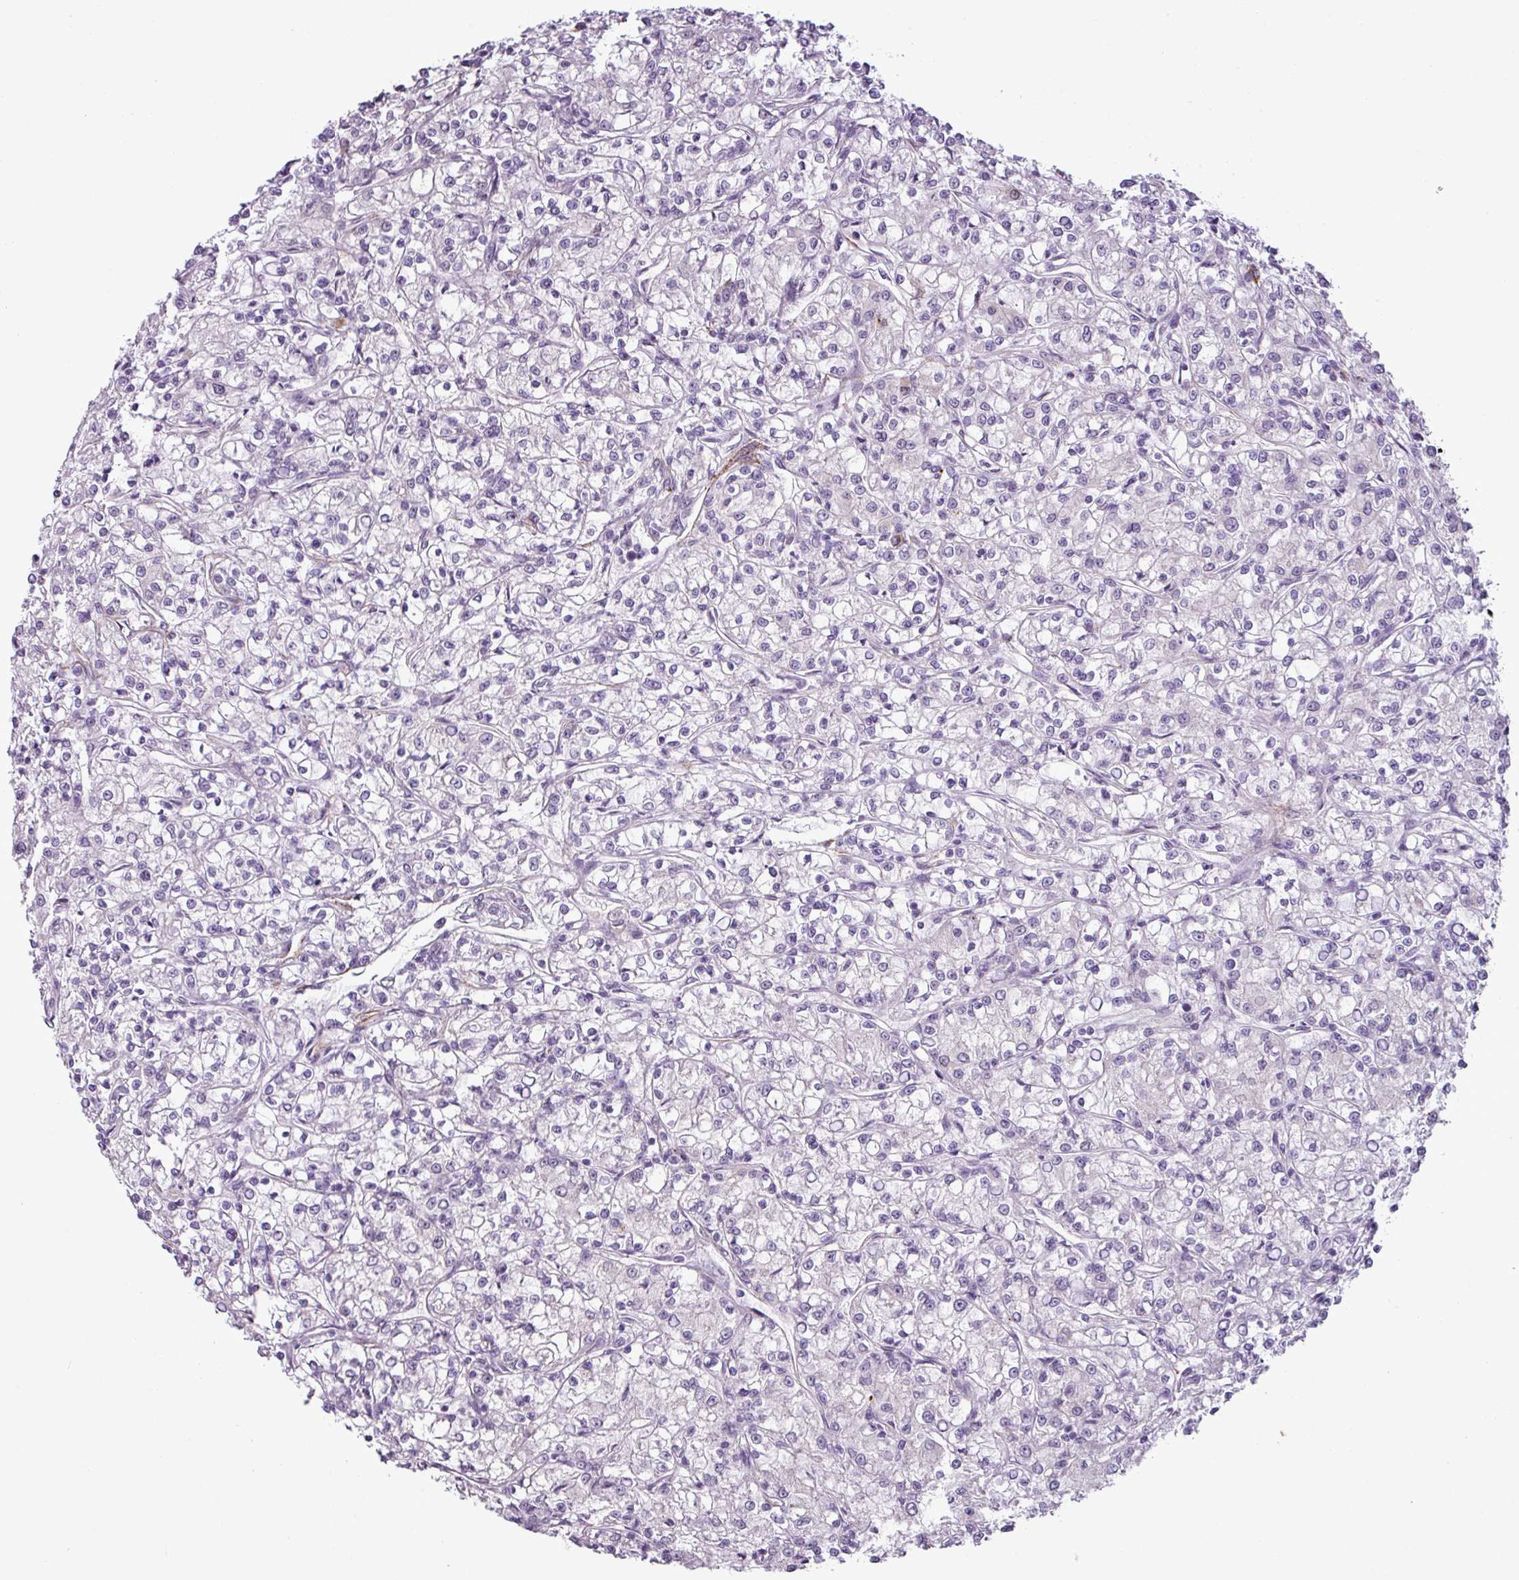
{"staining": {"intensity": "negative", "quantity": "none", "location": "none"}, "tissue": "renal cancer", "cell_type": "Tumor cells", "image_type": "cancer", "snomed": [{"axis": "morphology", "description": "Adenocarcinoma, NOS"}, {"axis": "topography", "description": "Kidney"}], "caption": "Immunohistochemistry (IHC) of human renal cancer (adenocarcinoma) demonstrates no positivity in tumor cells.", "gene": "ATP10A", "patient": {"sex": "female", "age": 59}}